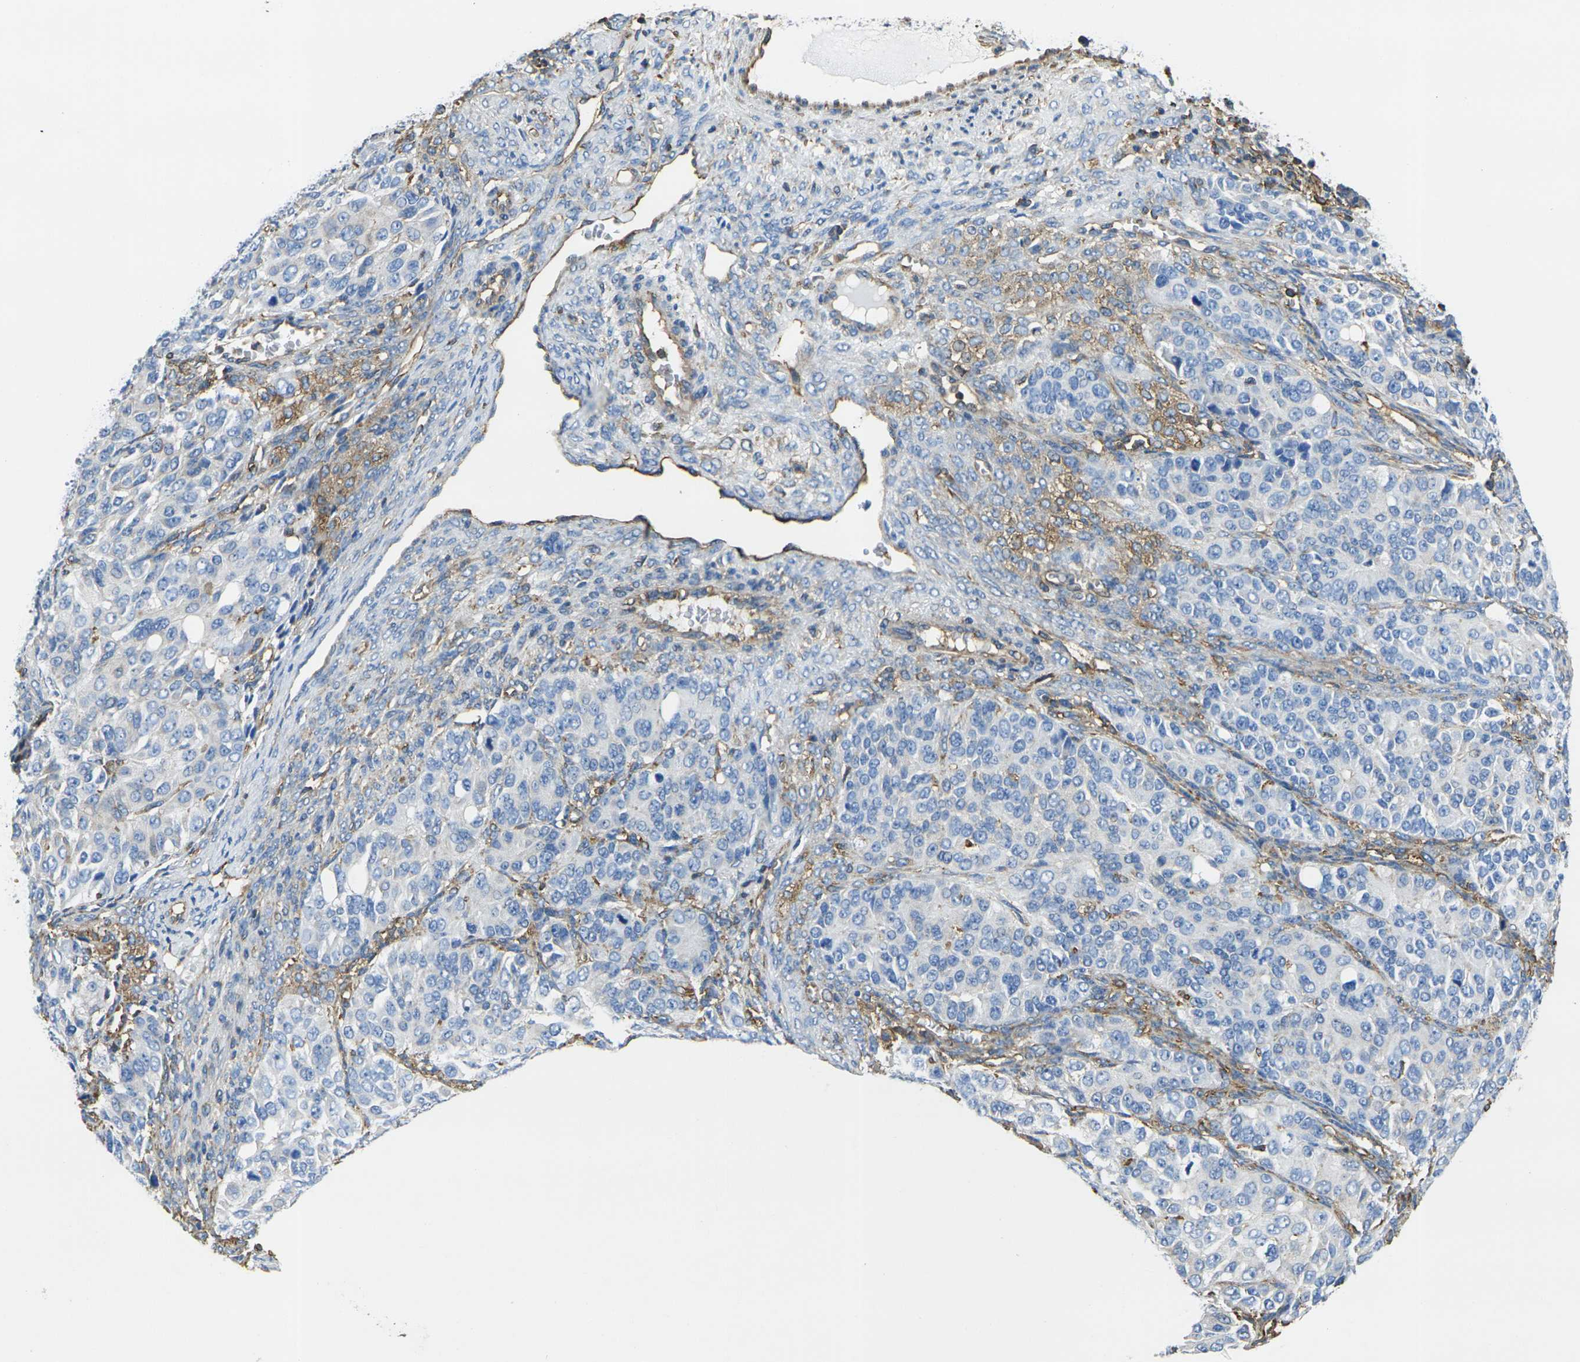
{"staining": {"intensity": "negative", "quantity": "none", "location": "none"}, "tissue": "ovarian cancer", "cell_type": "Tumor cells", "image_type": "cancer", "snomed": [{"axis": "morphology", "description": "Carcinoma, endometroid"}, {"axis": "topography", "description": "Ovary"}], "caption": "The histopathology image displays no staining of tumor cells in ovarian cancer. (Immunohistochemistry, brightfield microscopy, high magnification).", "gene": "FAM110D", "patient": {"sex": "female", "age": 51}}